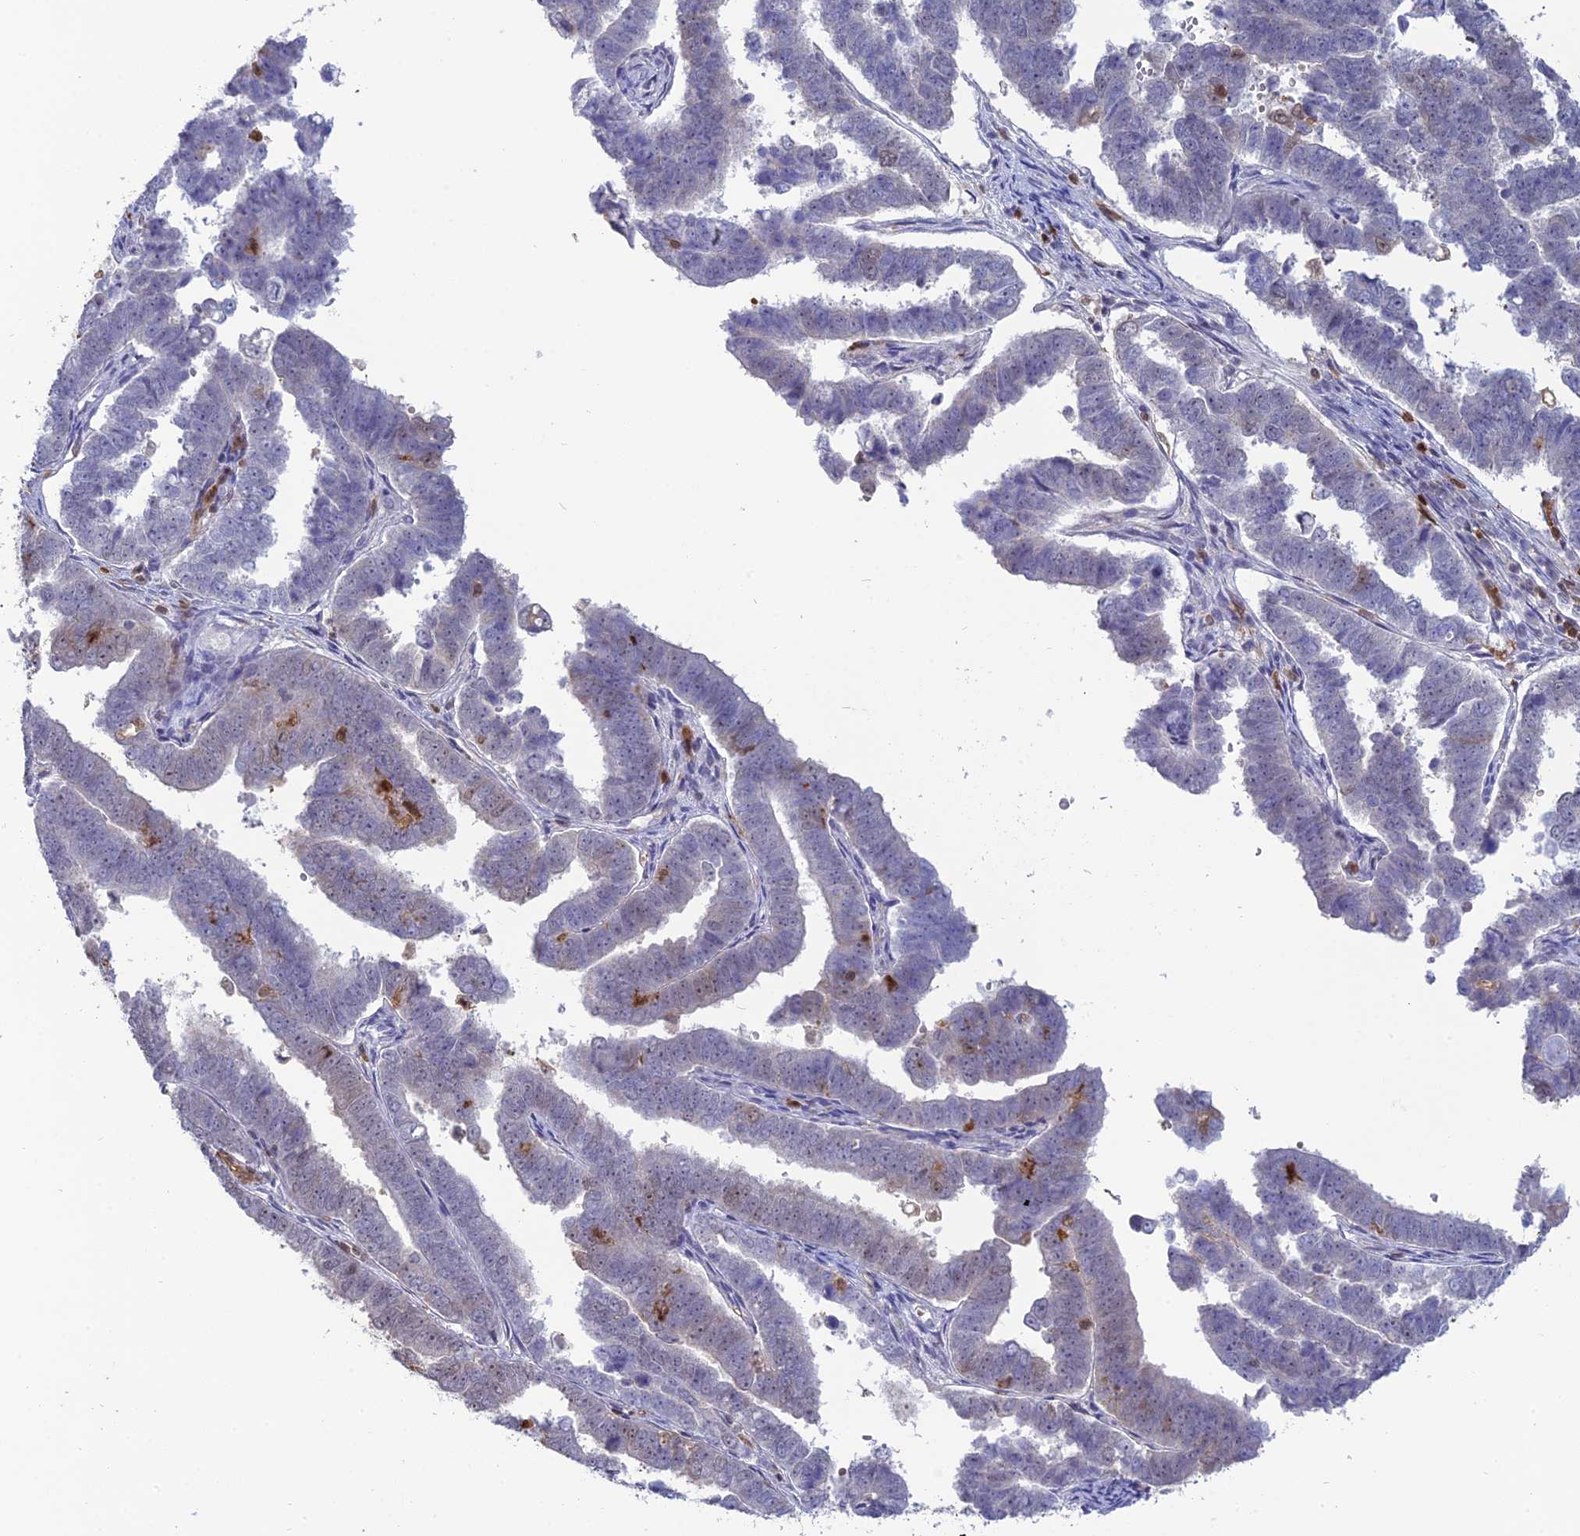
{"staining": {"intensity": "negative", "quantity": "none", "location": "none"}, "tissue": "endometrial cancer", "cell_type": "Tumor cells", "image_type": "cancer", "snomed": [{"axis": "morphology", "description": "Adenocarcinoma, NOS"}, {"axis": "topography", "description": "Endometrium"}], "caption": "Micrograph shows no significant protein staining in tumor cells of endometrial cancer.", "gene": "PGBD4", "patient": {"sex": "female", "age": 75}}